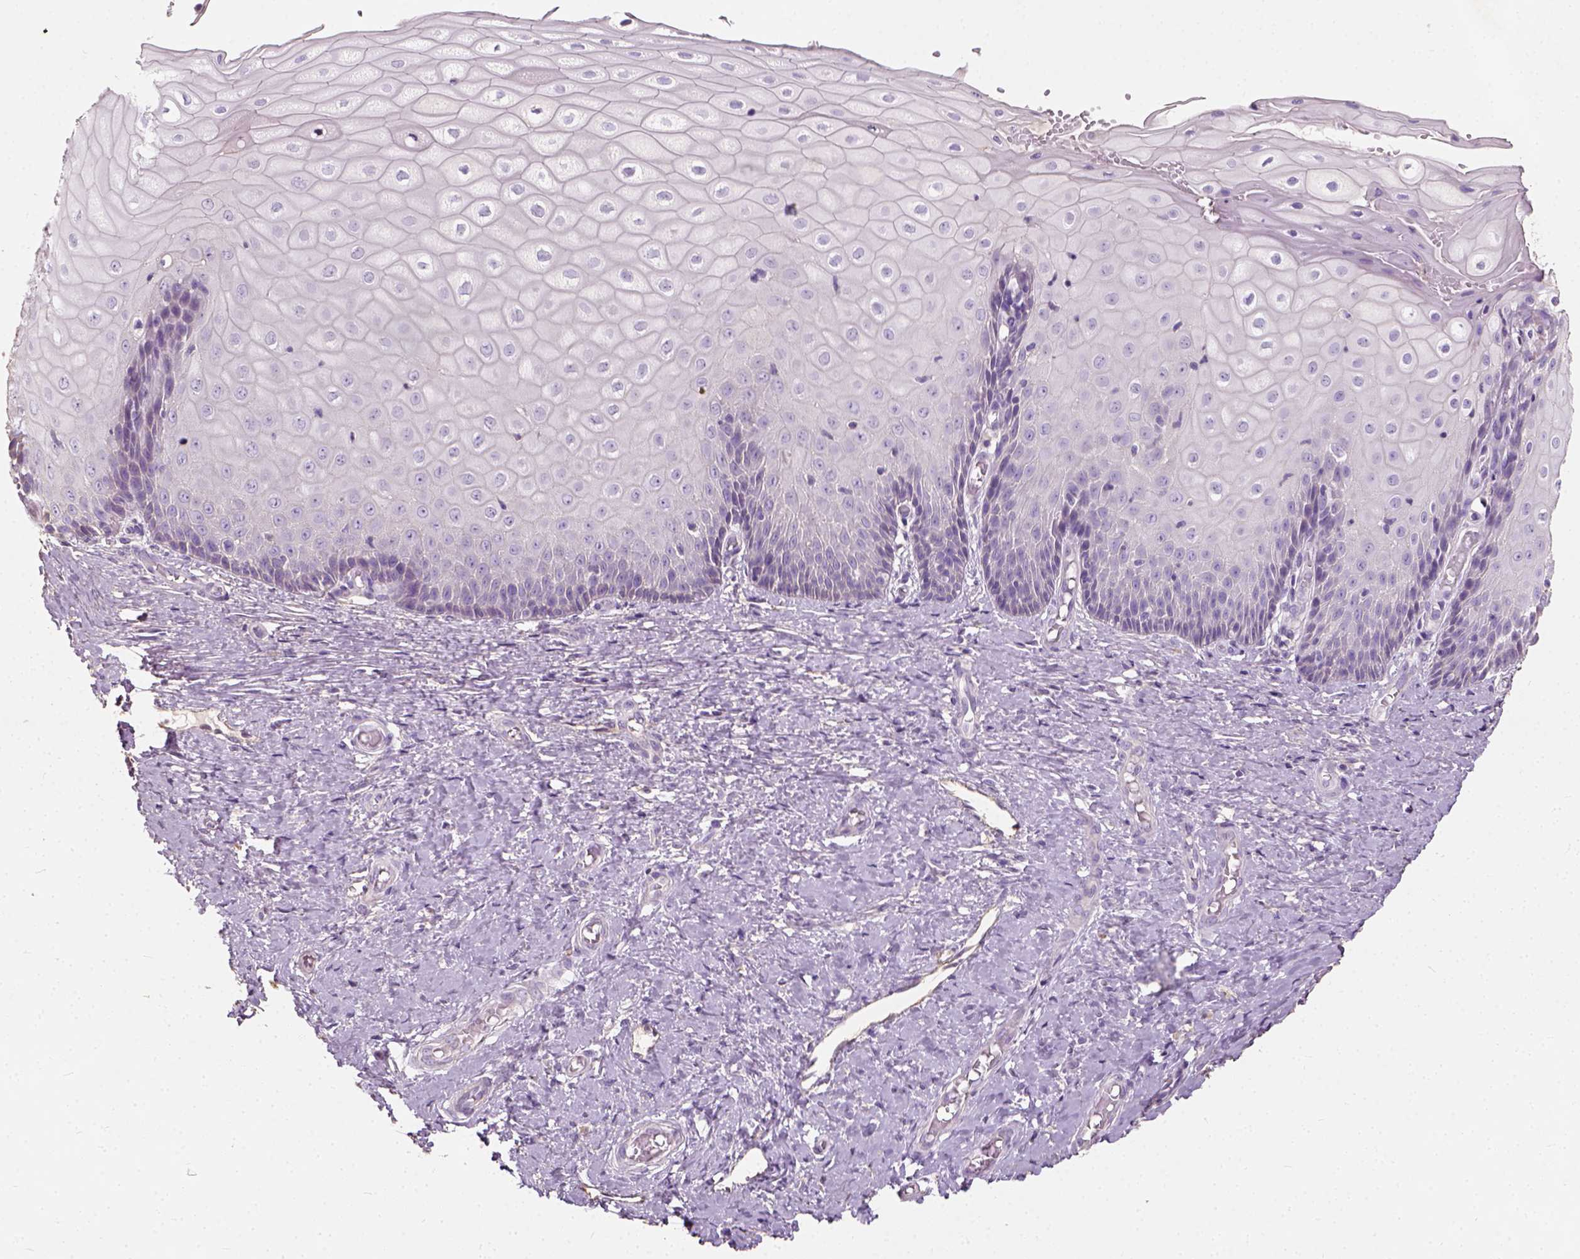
{"staining": {"intensity": "negative", "quantity": "none", "location": "none"}, "tissue": "cervix", "cell_type": "Glandular cells", "image_type": "normal", "snomed": [{"axis": "morphology", "description": "Normal tissue, NOS"}, {"axis": "topography", "description": "Cervix"}], "caption": "A micrograph of cervix stained for a protein shows no brown staining in glandular cells. (DAB IHC, high magnification).", "gene": "DHCR24", "patient": {"sex": "female", "age": 37}}